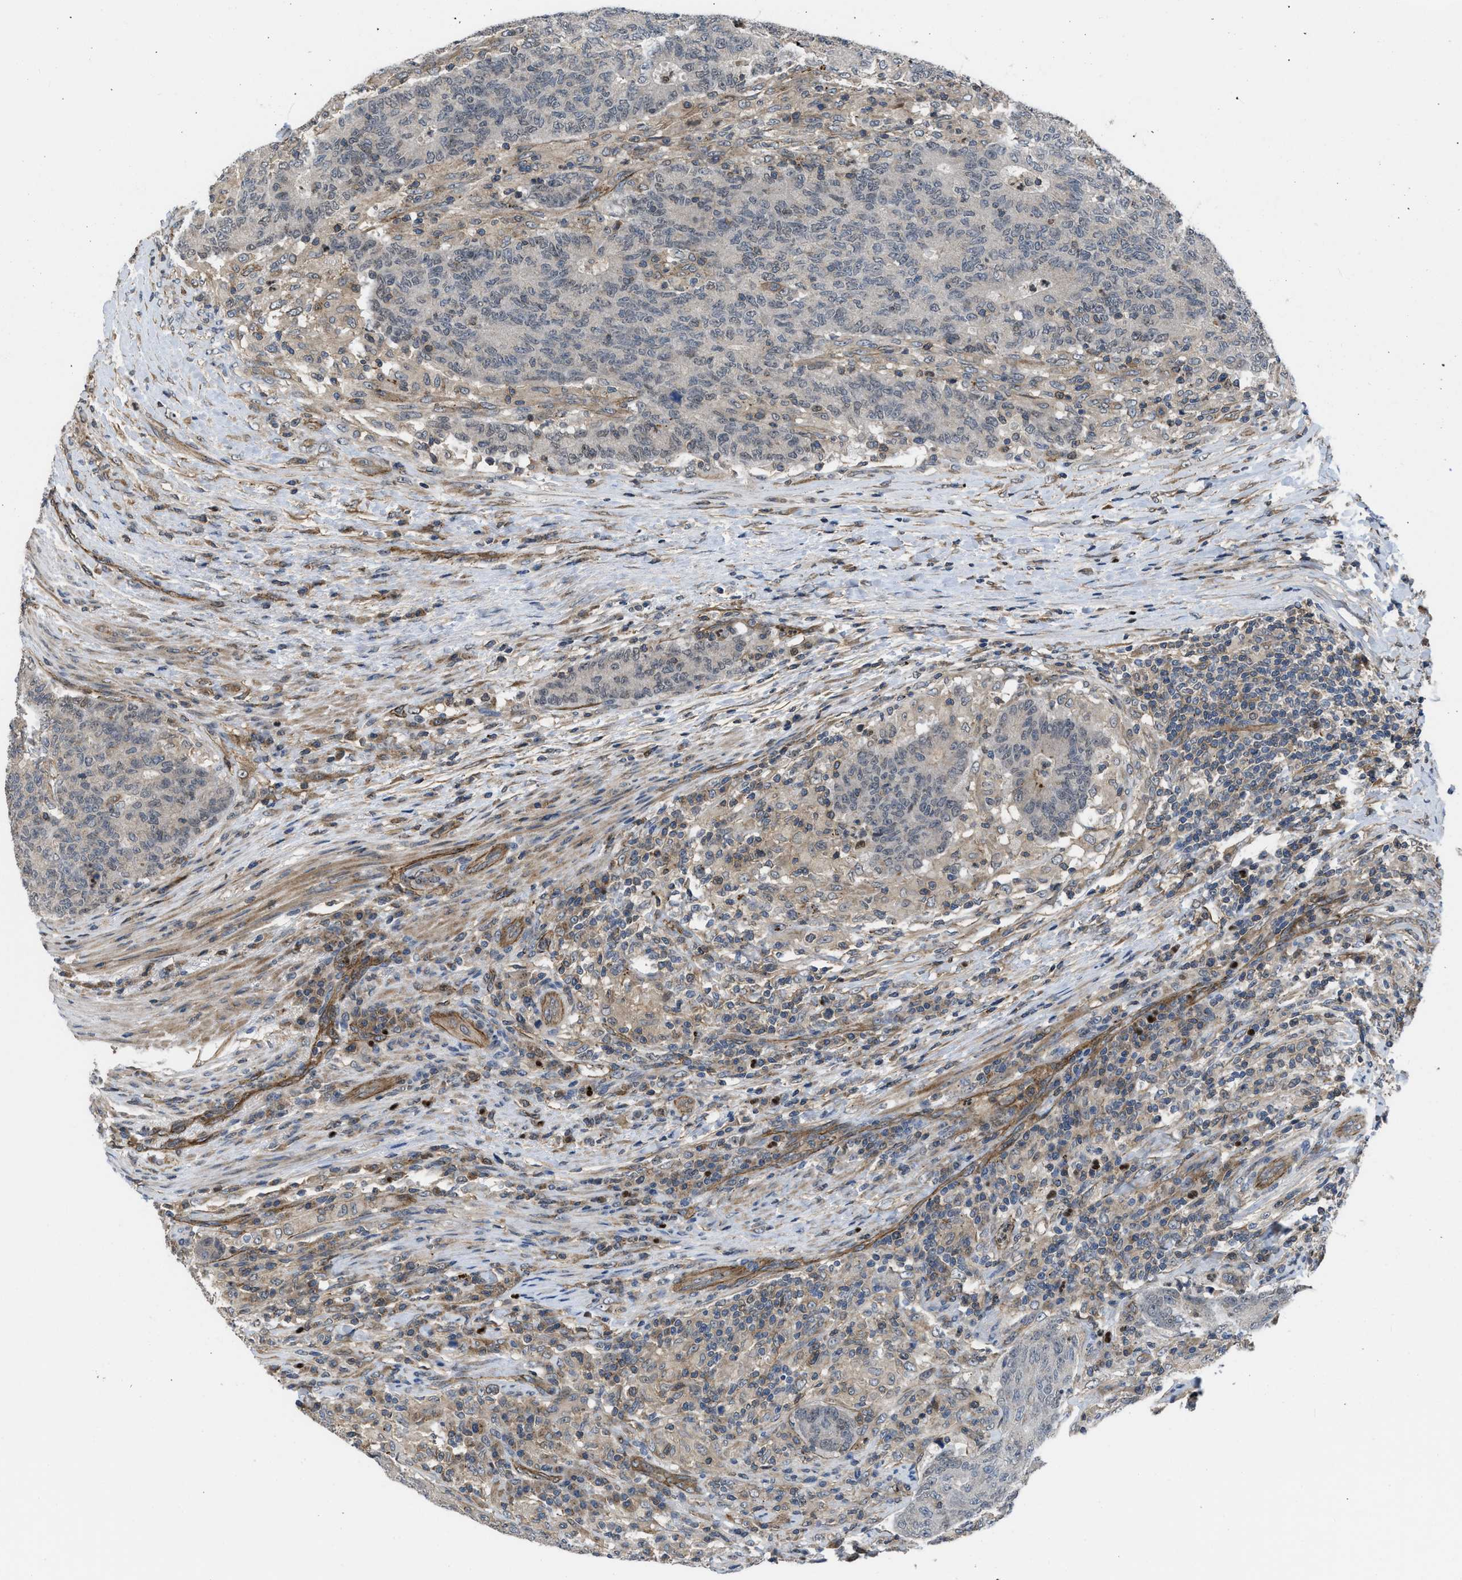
{"staining": {"intensity": "negative", "quantity": "none", "location": "none"}, "tissue": "colorectal cancer", "cell_type": "Tumor cells", "image_type": "cancer", "snomed": [{"axis": "morphology", "description": "Normal tissue, NOS"}, {"axis": "morphology", "description": "Adenocarcinoma, NOS"}, {"axis": "topography", "description": "Colon"}], "caption": "Tumor cells show no significant protein positivity in colorectal adenocarcinoma.", "gene": "GPATCH2L", "patient": {"sex": "female", "age": 75}}